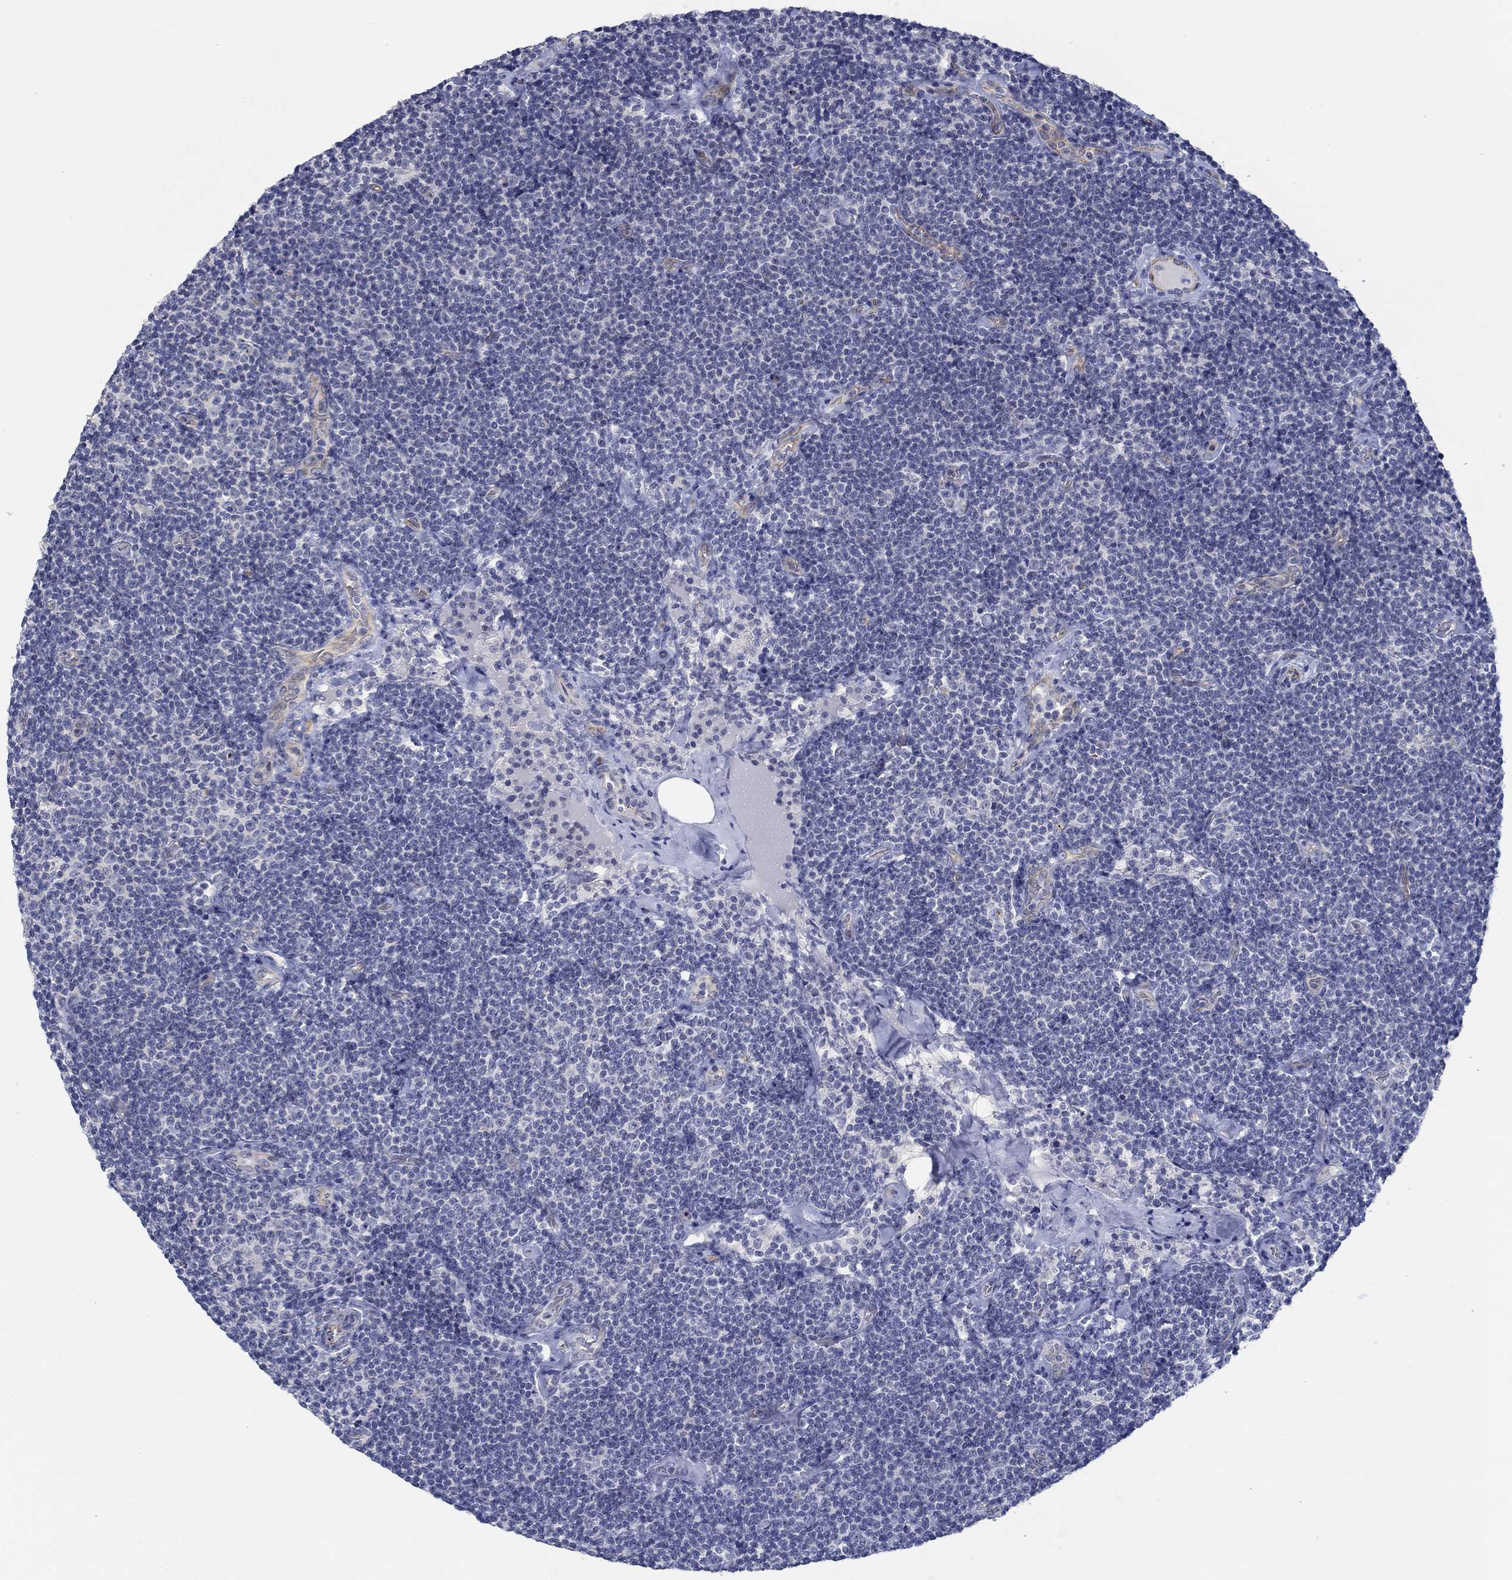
{"staining": {"intensity": "negative", "quantity": "none", "location": "none"}, "tissue": "lymphoma", "cell_type": "Tumor cells", "image_type": "cancer", "snomed": [{"axis": "morphology", "description": "Malignant lymphoma, non-Hodgkin's type, Low grade"}, {"axis": "topography", "description": "Lymph node"}], "caption": "An immunohistochemistry histopathology image of malignant lymphoma, non-Hodgkin's type (low-grade) is shown. There is no staining in tumor cells of malignant lymphoma, non-Hodgkin's type (low-grade).", "gene": "GJA5", "patient": {"sex": "male", "age": 81}}